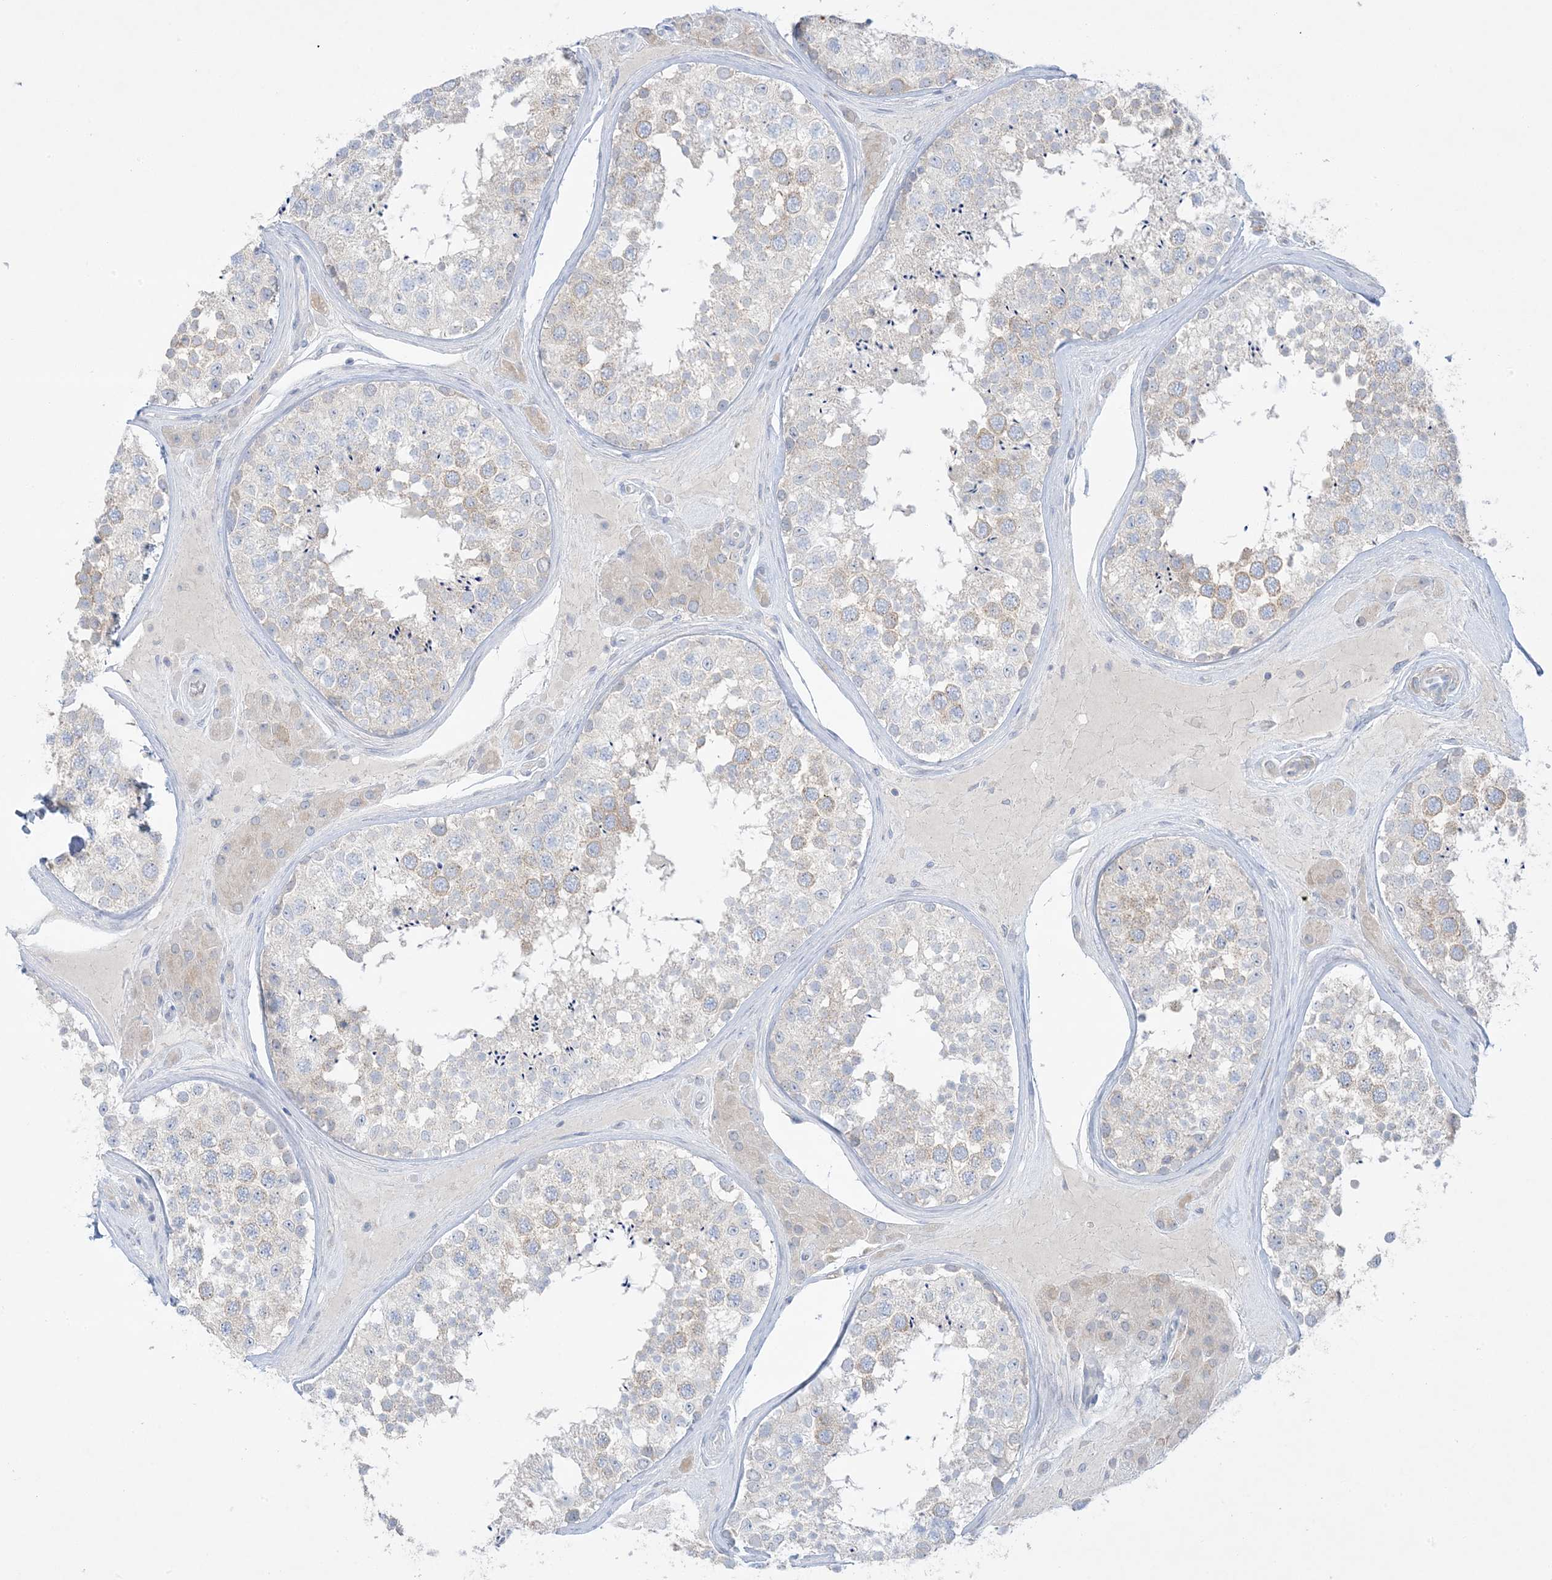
{"staining": {"intensity": "moderate", "quantity": "<25%", "location": "cytoplasmic/membranous"}, "tissue": "testis", "cell_type": "Cells in seminiferous ducts", "image_type": "normal", "snomed": [{"axis": "morphology", "description": "Normal tissue, NOS"}, {"axis": "topography", "description": "Testis"}], "caption": "Immunohistochemical staining of unremarkable human testis displays low levels of moderate cytoplasmic/membranous expression in about <25% of cells in seminiferous ducts.", "gene": "FAM184A", "patient": {"sex": "male", "age": 46}}